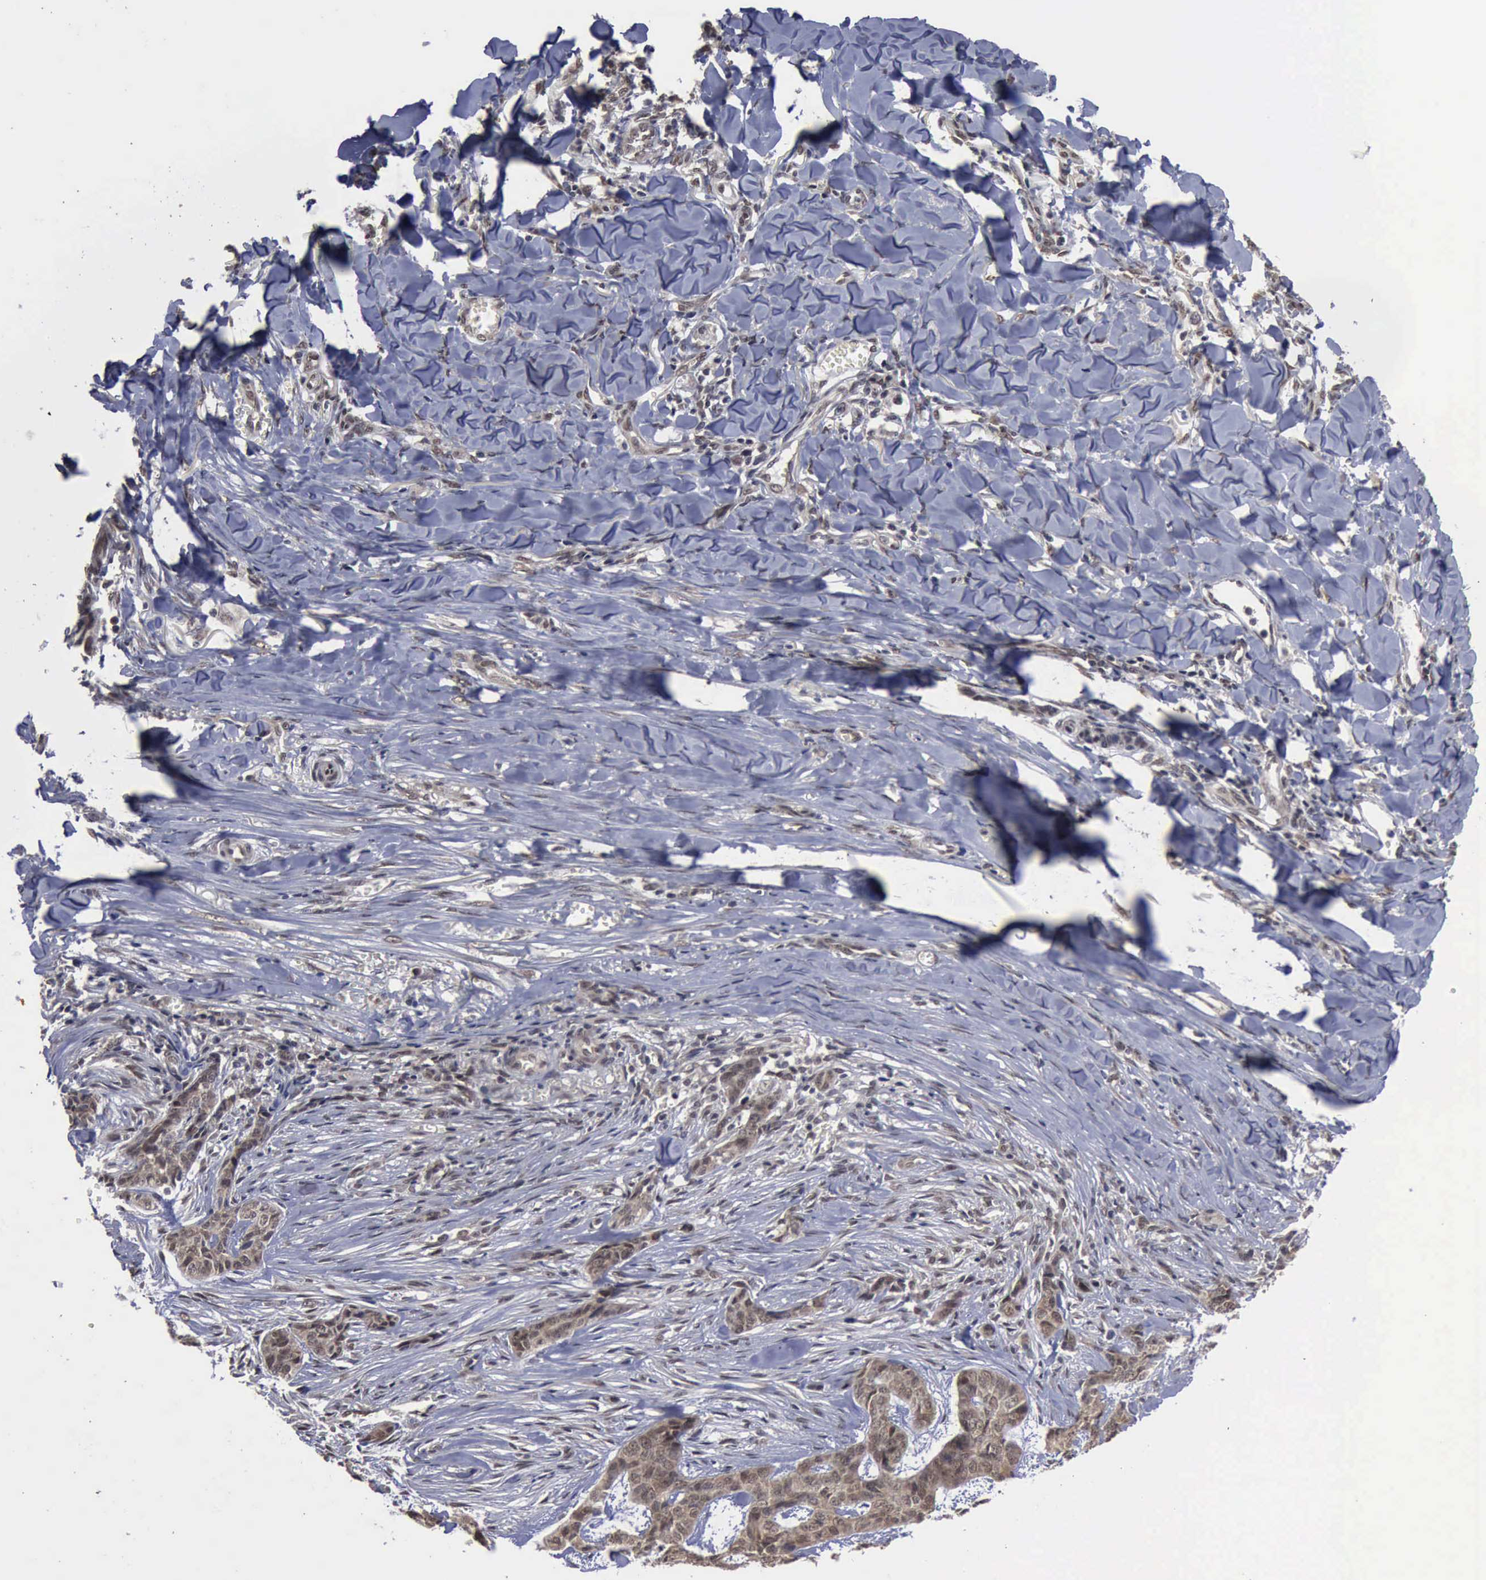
{"staining": {"intensity": "weak", "quantity": ">75%", "location": "cytoplasmic/membranous"}, "tissue": "skin cancer", "cell_type": "Tumor cells", "image_type": "cancer", "snomed": [{"axis": "morphology", "description": "Normal tissue, NOS"}, {"axis": "morphology", "description": "Basal cell carcinoma"}, {"axis": "topography", "description": "Skin"}], "caption": "There is low levels of weak cytoplasmic/membranous positivity in tumor cells of skin cancer (basal cell carcinoma), as demonstrated by immunohistochemical staining (brown color).", "gene": "RTCB", "patient": {"sex": "female", "age": 65}}